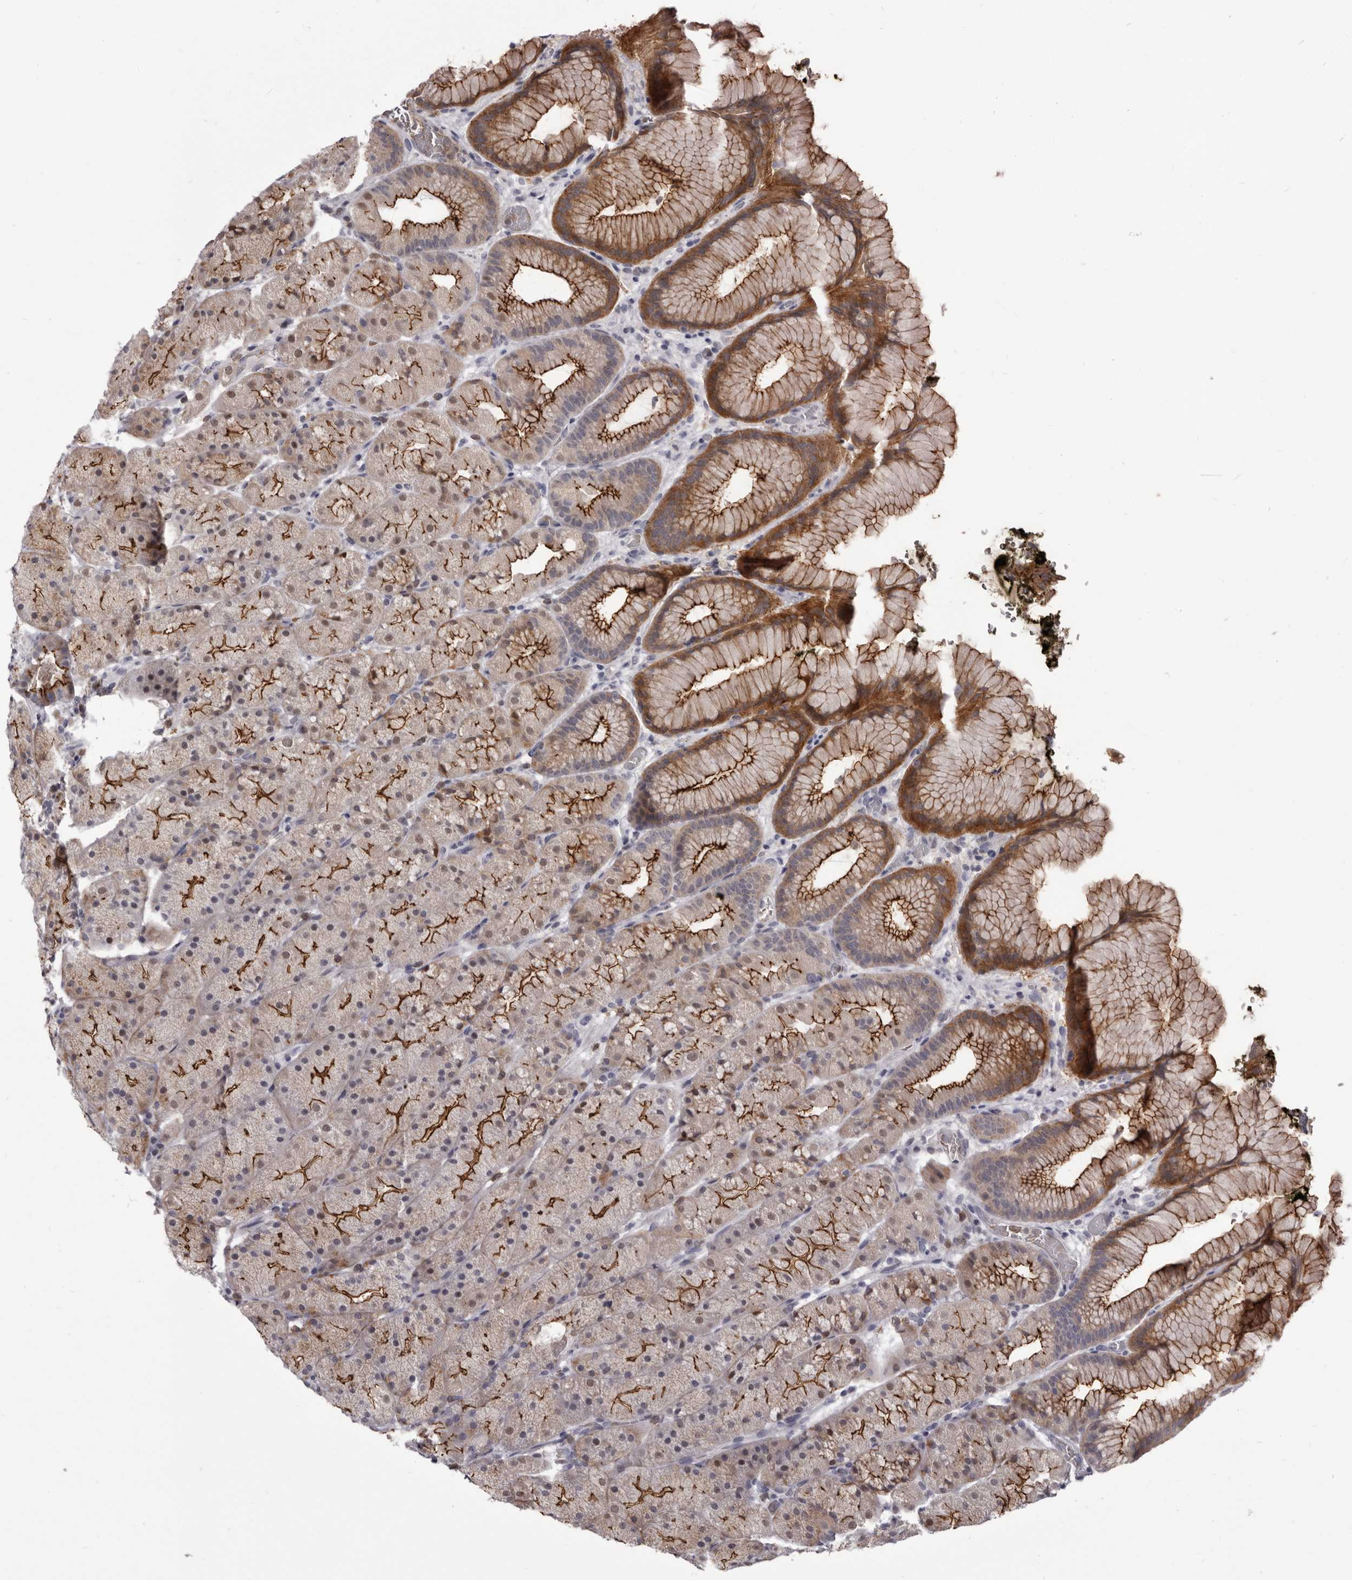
{"staining": {"intensity": "strong", "quantity": ">75%", "location": "cytoplasmic/membranous,nuclear"}, "tissue": "stomach", "cell_type": "Glandular cells", "image_type": "normal", "snomed": [{"axis": "morphology", "description": "Normal tissue, NOS"}, {"axis": "topography", "description": "Stomach, upper"}, {"axis": "topography", "description": "Stomach"}], "caption": "Protein expression by IHC displays strong cytoplasmic/membranous,nuclear staining in approximately >75% of glandular cells in benign stomach.", "gene": "CGN", "patient": {"sex": "male", "age": 48}}